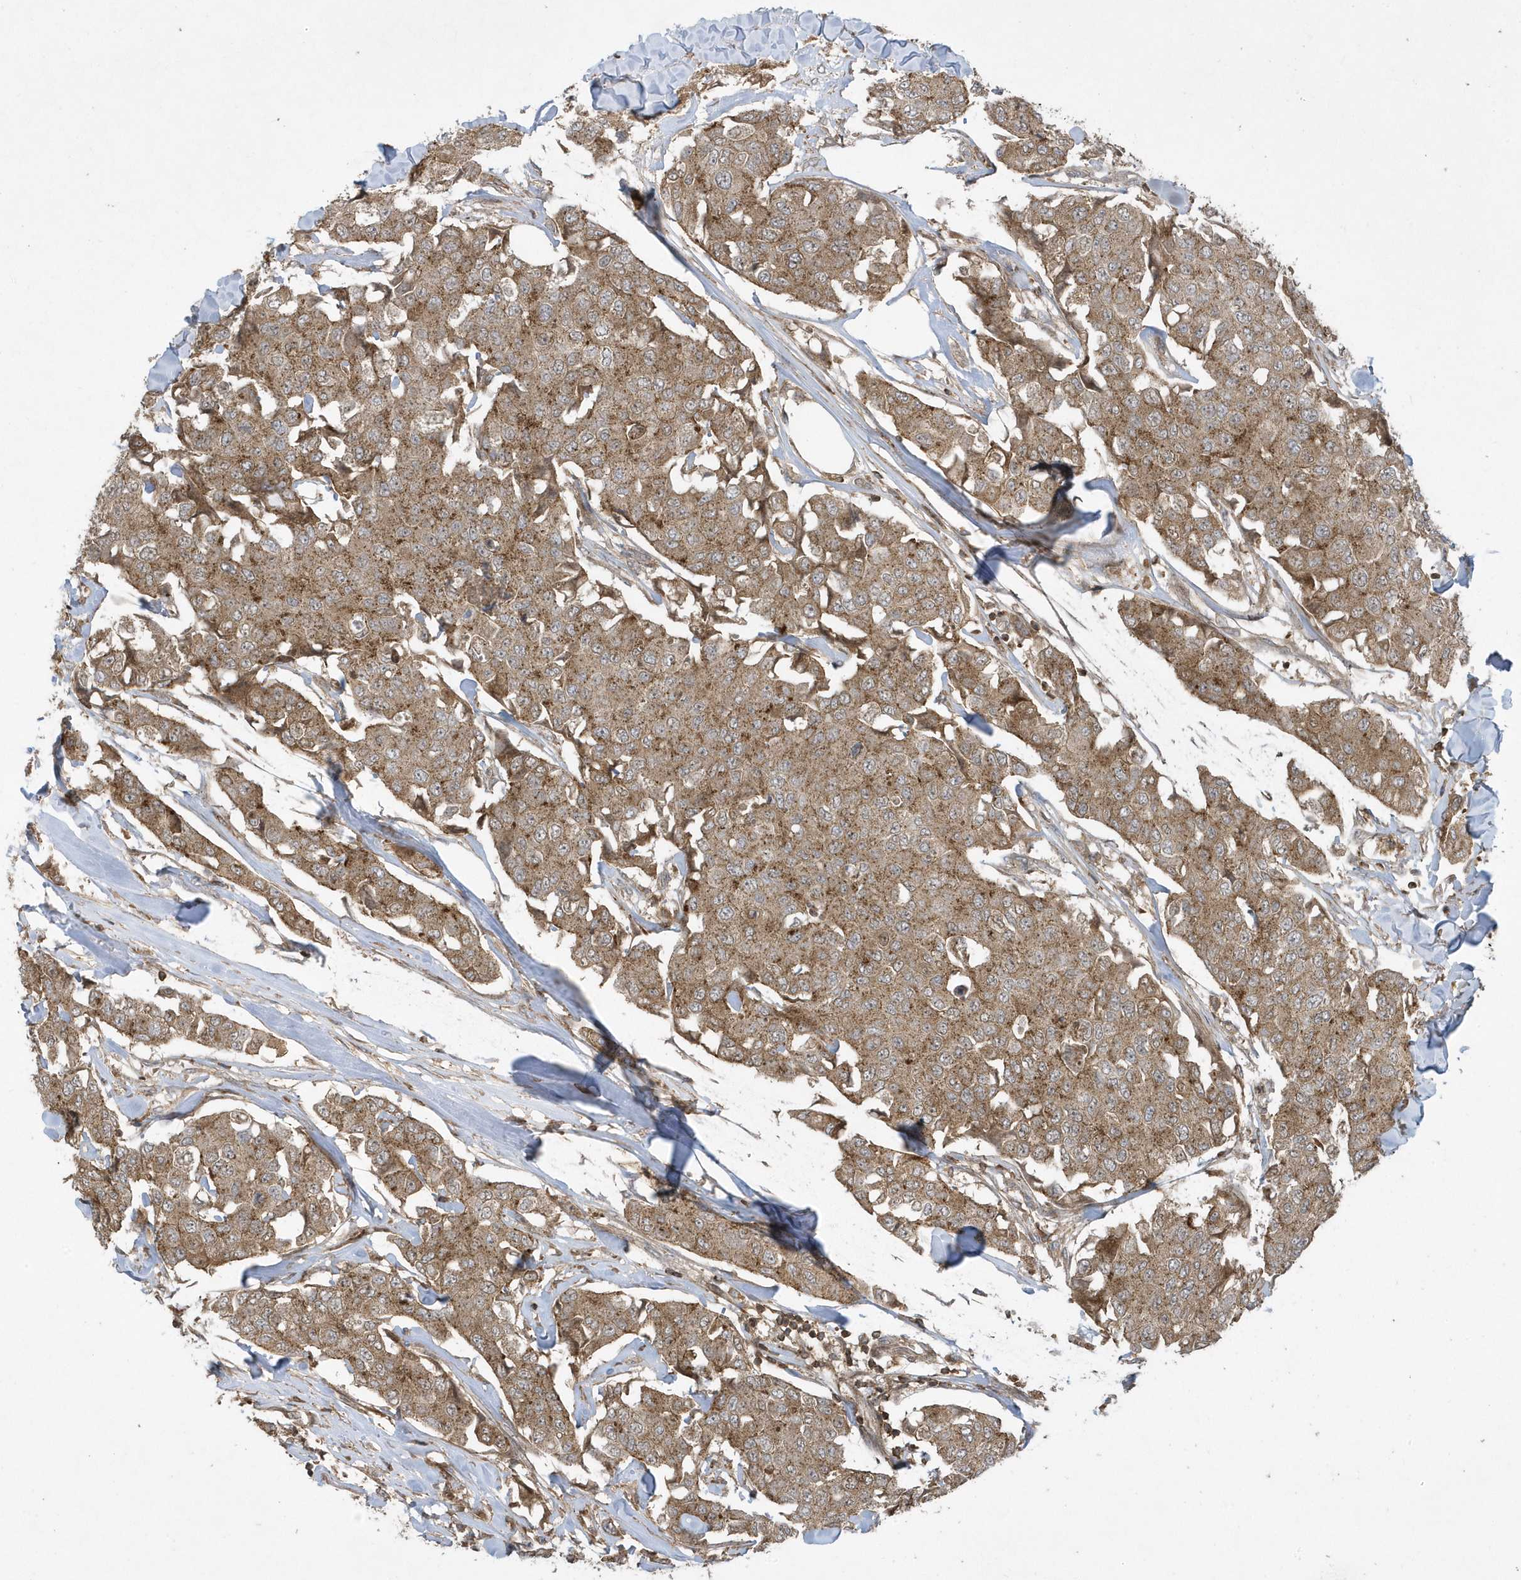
{"staining": {"intensity": "moderate", "quantity": ">75%", "location": "cytoplasmic/membranous"}, "tissue": "breast cancer", "cell_type": "Tumor cells", "image_type": "cancer", "snomed": [{"axis": "morphology", "description": "Duct carcinoma"}, {"axis": "topography", "description": "Breast"}], "caption": "Human breast cancer stained for a protein (brown) exhibits moderate cytoplasmic/membranous positive expression in approximately >75% of tumor cells.", "gene": "STAMBP", "patient": {"sex": "female", "age": 80}}